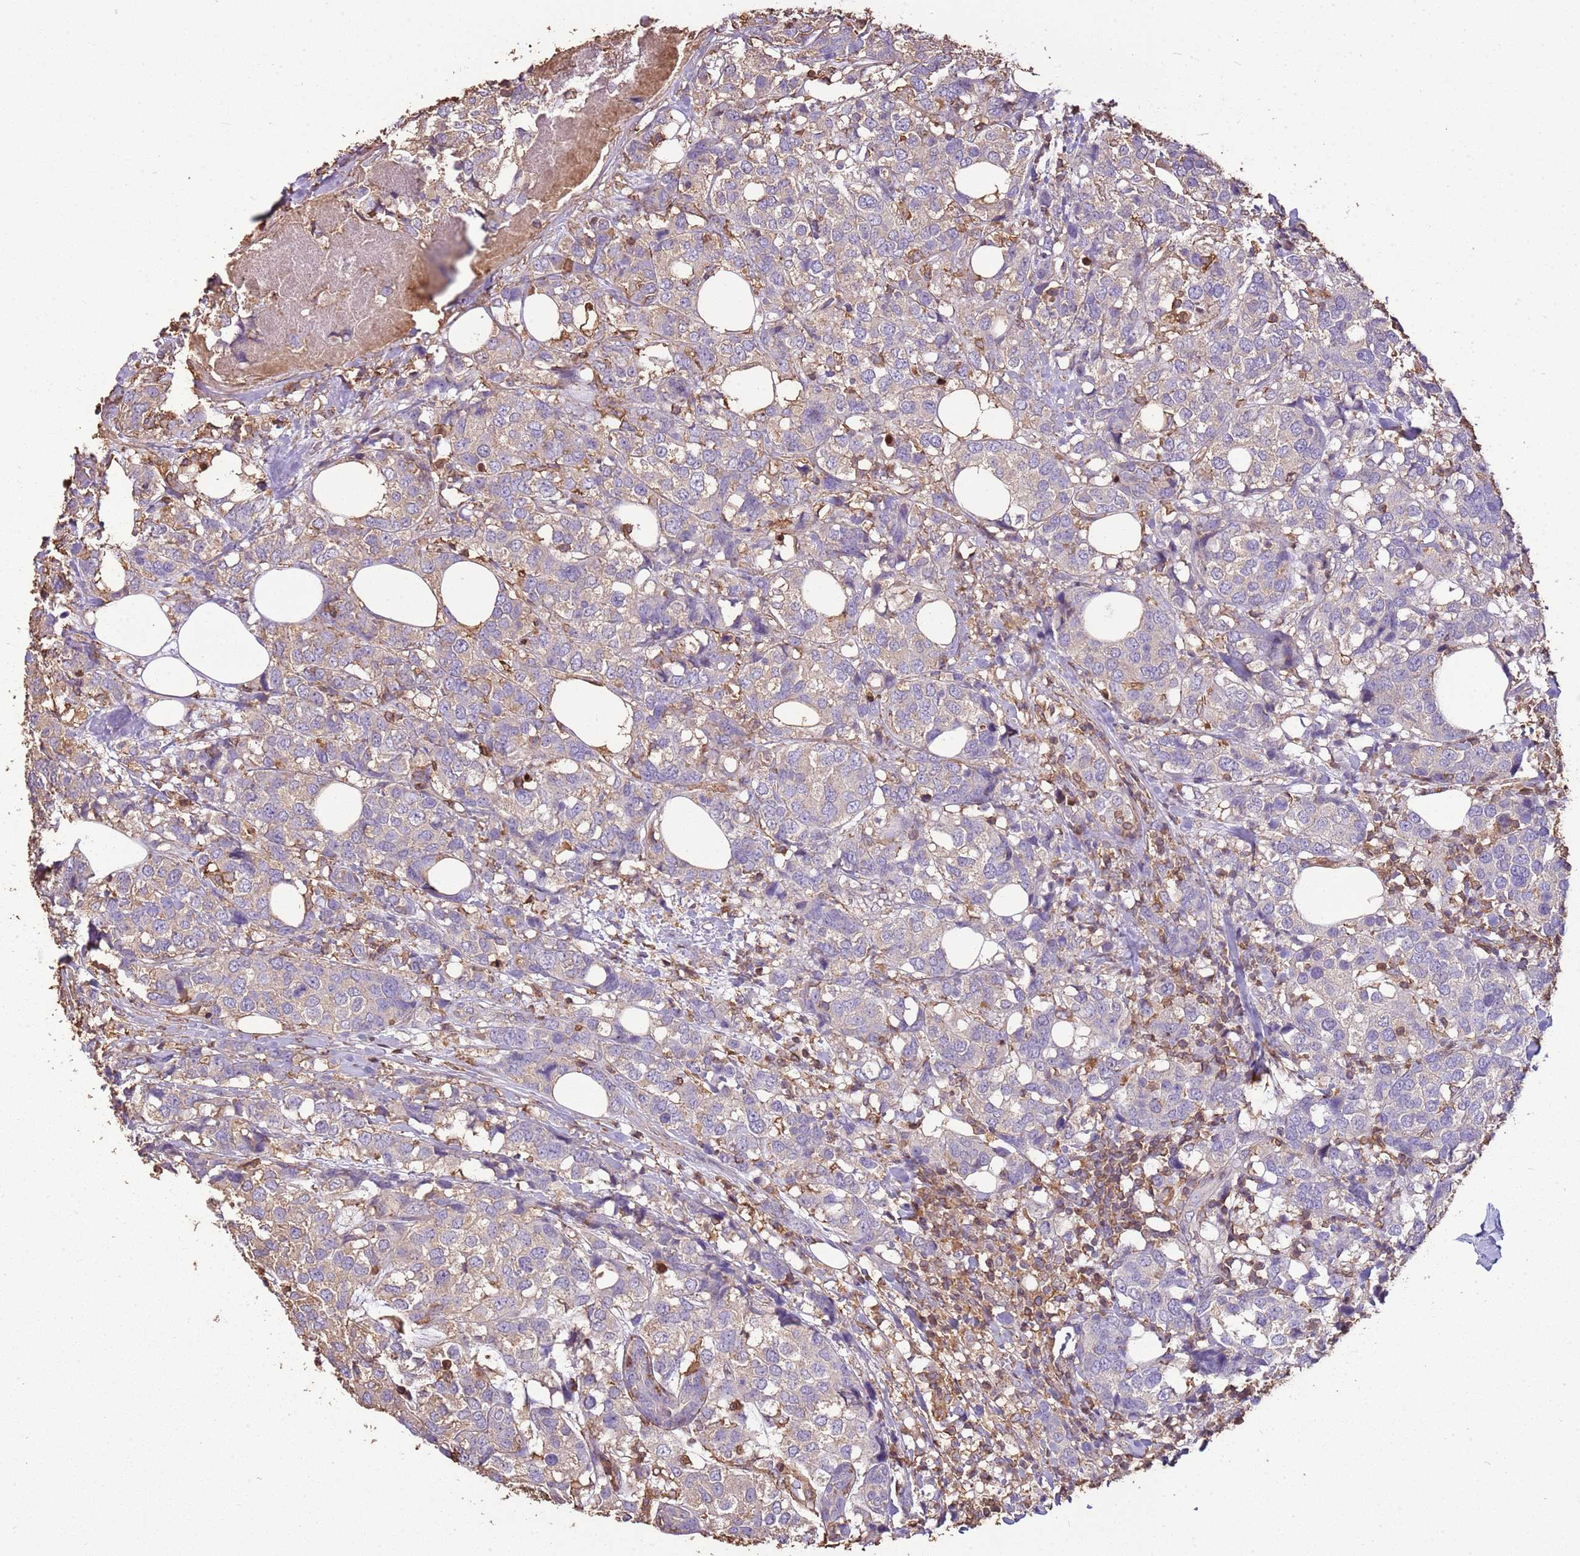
{"staining": {"intensity": "negative", "quantity": "none", "location": "none"}, "tissue": "breast cancer", "cell_type": "Tumor cells", "image_type": "cancer", "snomed": [{"axis": "morphology", "description": "Lobular carcinoma"}, {"axis": "topography", "description": "Breast"}], "caption": "Immunohistochemistry (IHC) micrograph of breast lobular carcinoma stained for a protein (brown), which reveals no positivity in tumor cells.", "gene": "ARL10", "patient": {"sex": "female", "age": 59}}